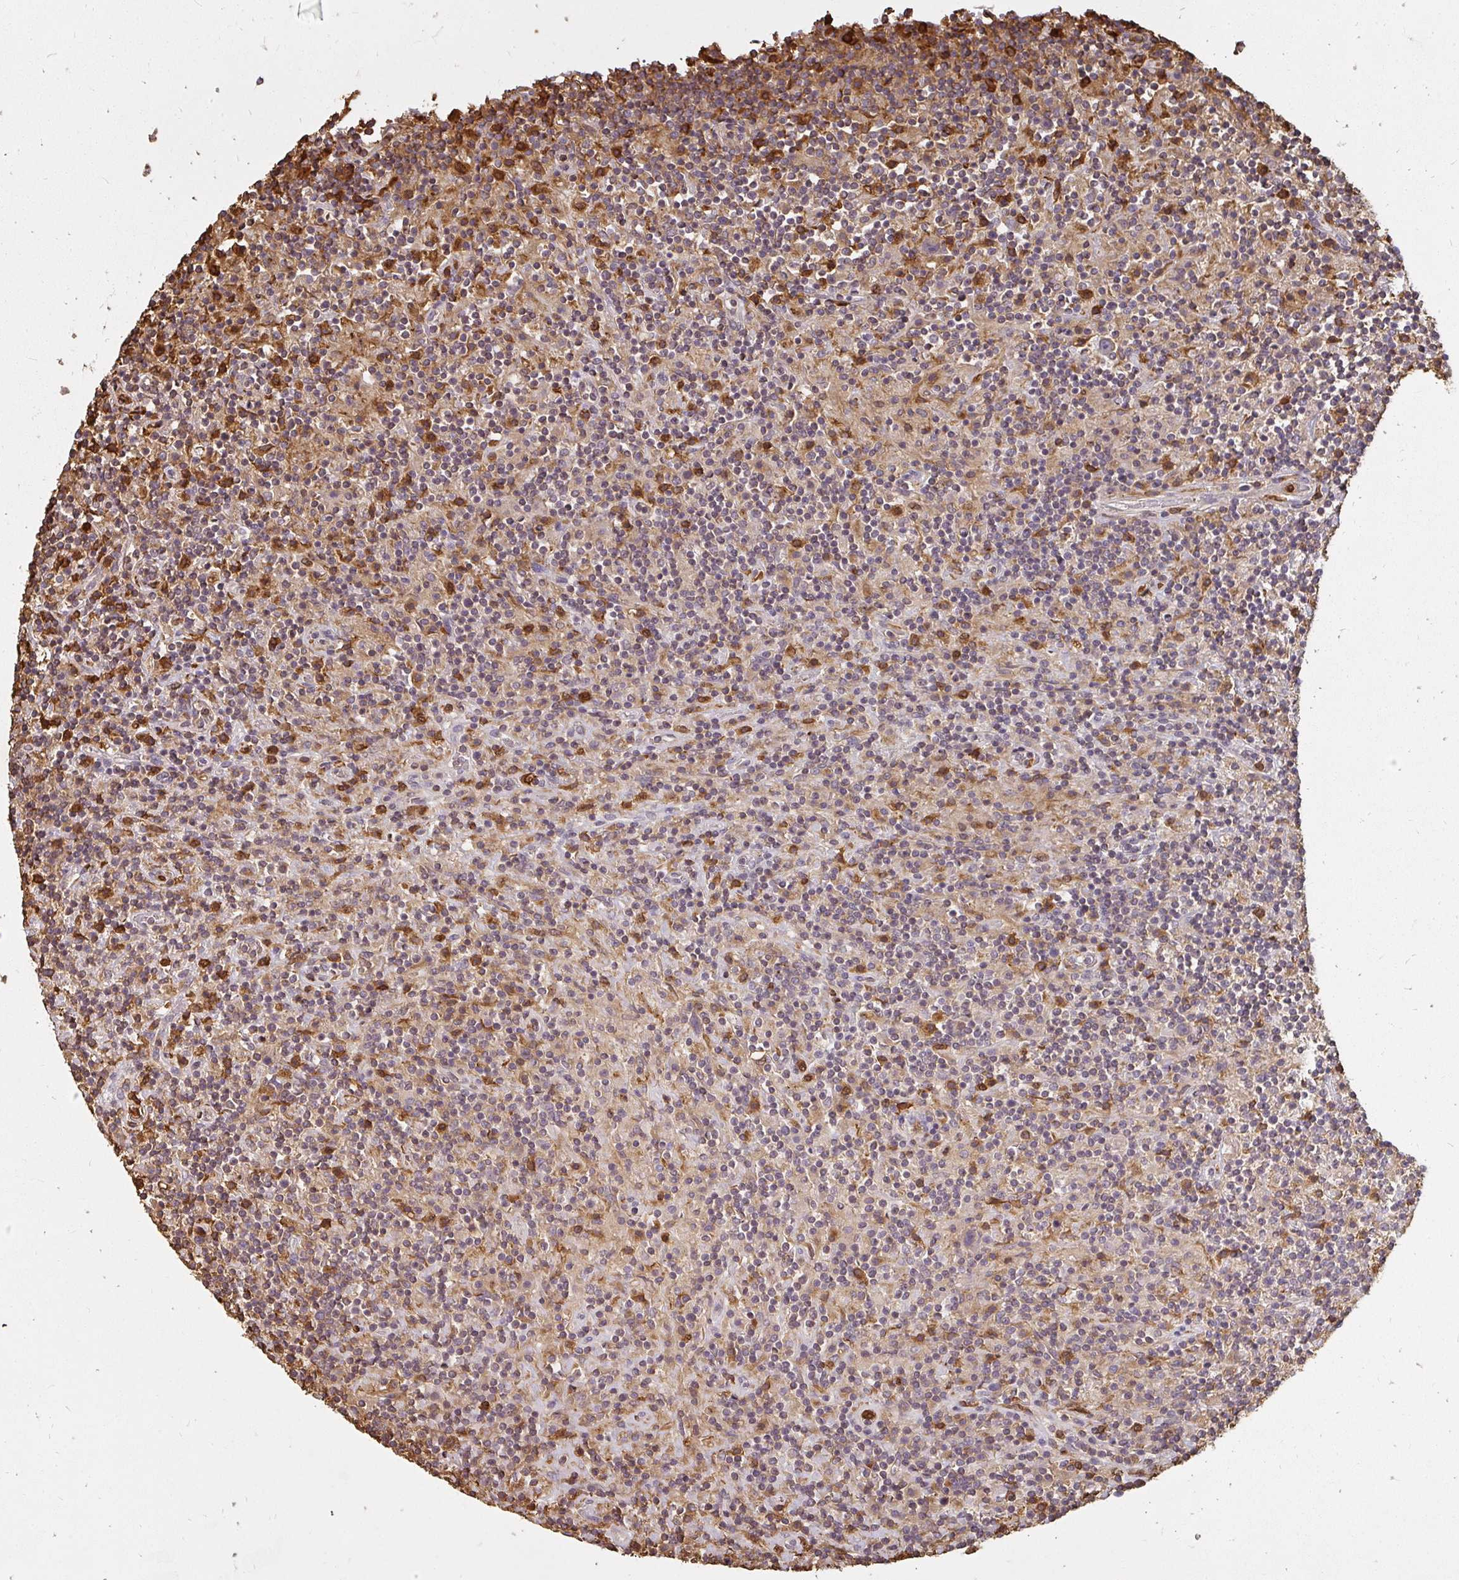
{"staining": {"intensity": "negative", "quantity": "none", "location": "none"}, "tissue": "lymphoma", "cell_type": "Tumor cells", "image_type": "cancer", "snomed": [{"axis": "morphology", "description": "Hodgkin's disease, NOS"}, {"axis": "topography", "description": "Lymph node"}], "caption": "Lymphoma stained for a protein using immunohistochemistry (IHC) displays no expression tumor cells.", "gene": "CNTRL", "patient": {"sex": "male", "age": 70}}